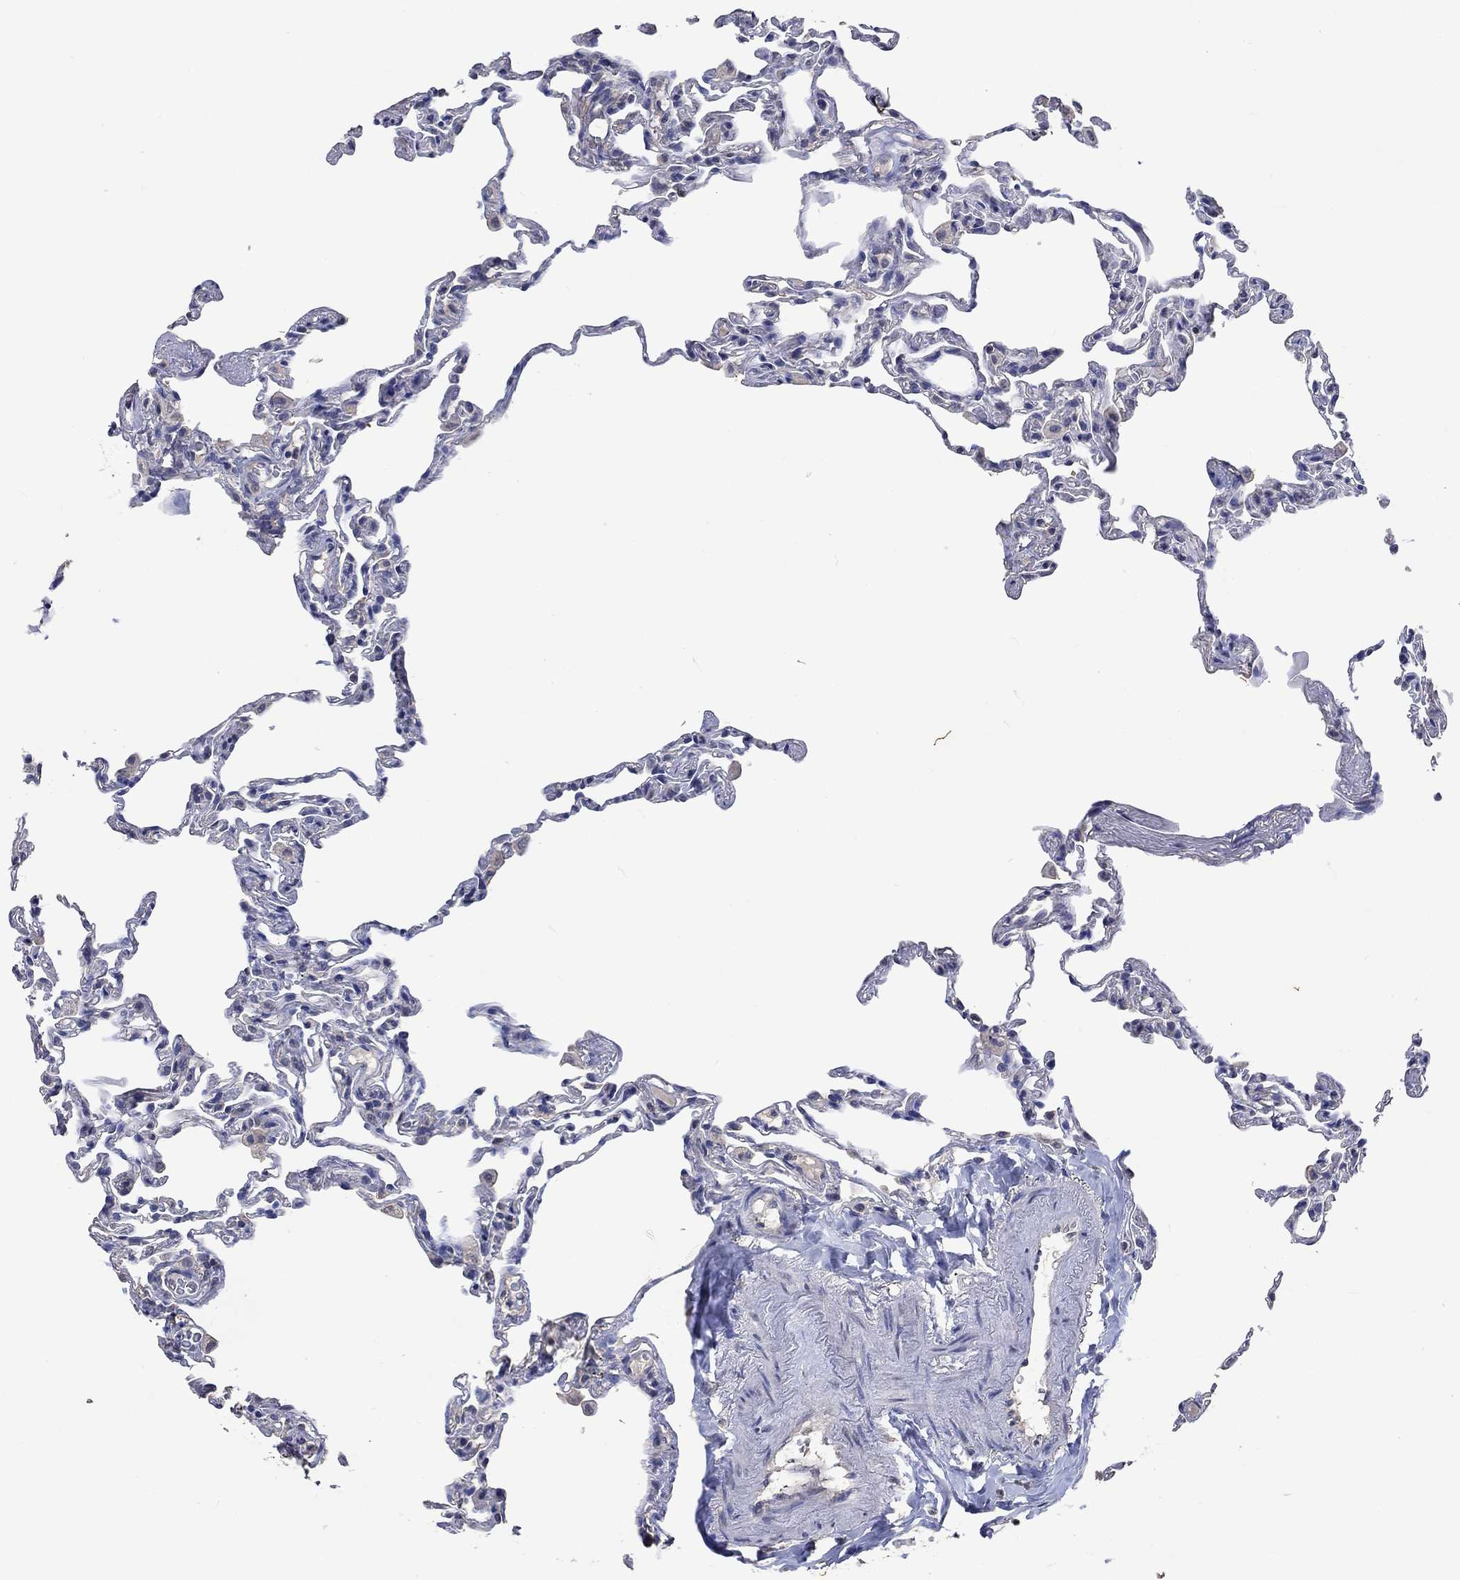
{"staining": {"intensity": "negative", "quantity": "none", "location": "none"}, "tissue": "lung", "cell_type": "Alveolar cells", "image_type": "normal", "snomed": [{"axis": "morphology", "description": "Normal tissue, NOS"}, {"axis": "topography", "description": "Lung"}], "caption": "The immunohistochemistry image has no significant staining in alveolar cells of lung.", "gene": "PTPN20", "patient": {"sex": "female", "age": 57}}